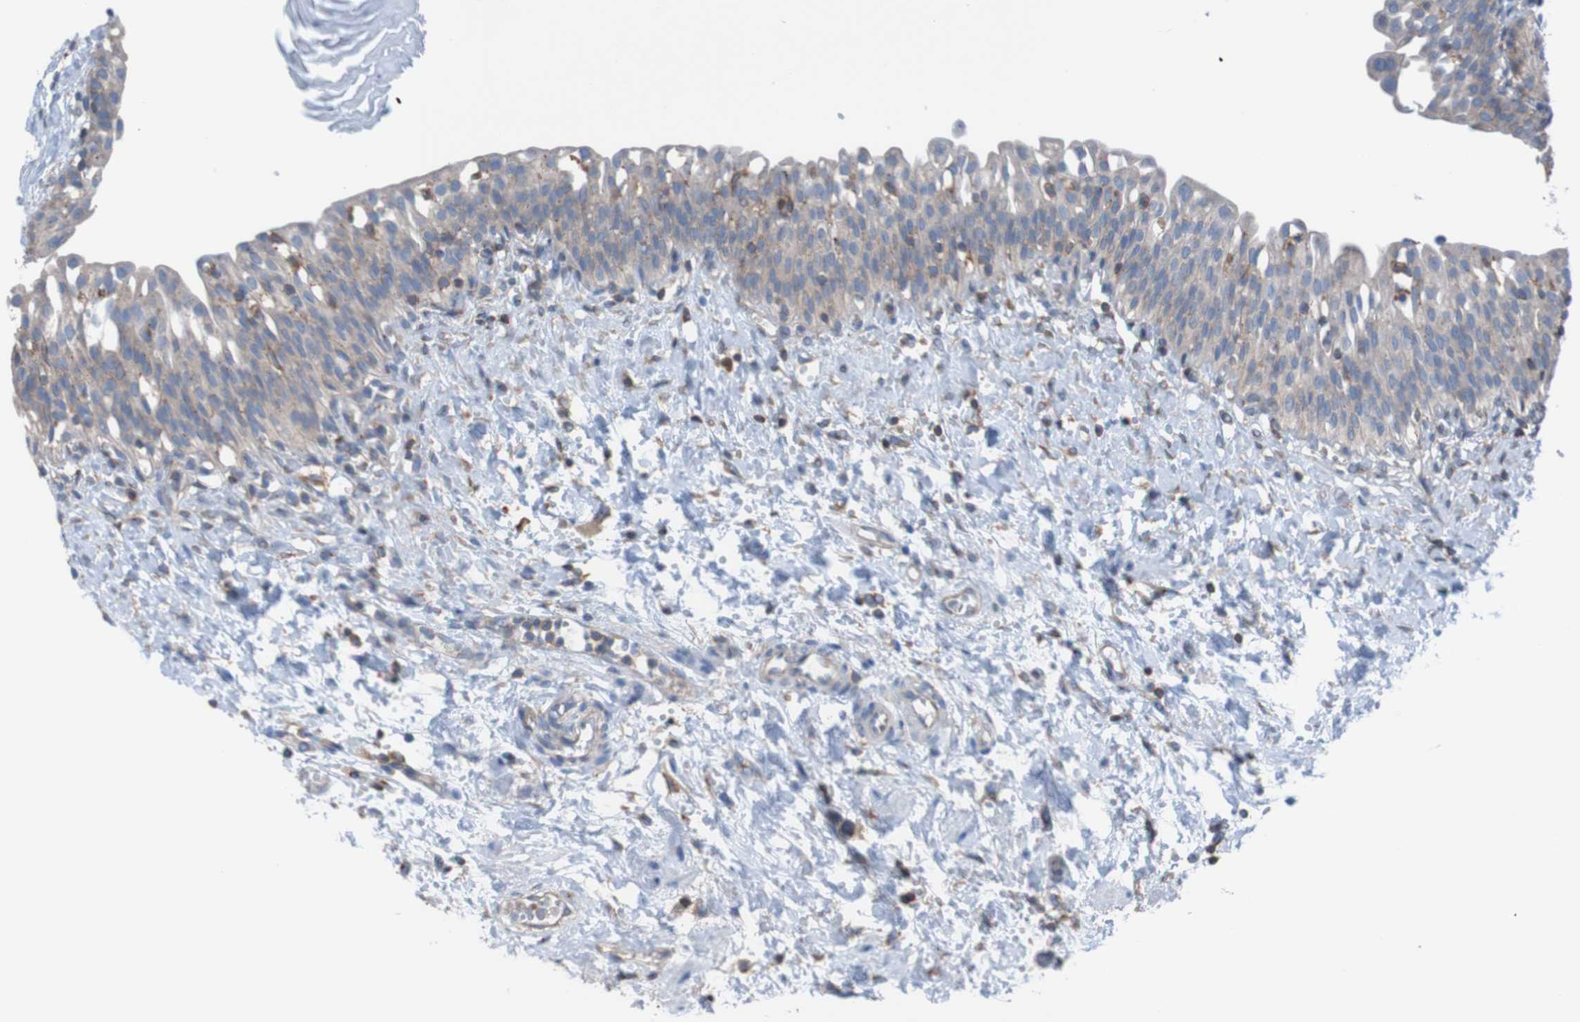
{"staining": {"intensity": "moderate", "quantity": "25%-75%", "location": "cytoplasmic/membranous"}, "tissue": "urinary bladder", "cell_type": "Urothelial cells", "image_type": "normal", "snomed": [{"axis": "morphology", "description": "Normal tissue, NOS"}, {"axis": "topography", "description": "Urinary bladder"}], "caption": "A high-resolution histopathology image shows immunohistochemistry (IHC) staining of benign urinary bladder, which exhibits moderate cytoplasmic/membranous staining in approximately 25%-75% of urothelial cells. The protein is stained brown, and the nuclei are stained in blue (DAB (3,3'-diaminobenzidine) IHC with brightfield microscopy, high magnification).", "gene": "MINAR1", "patient": {"sex": "male", "age": 55}}